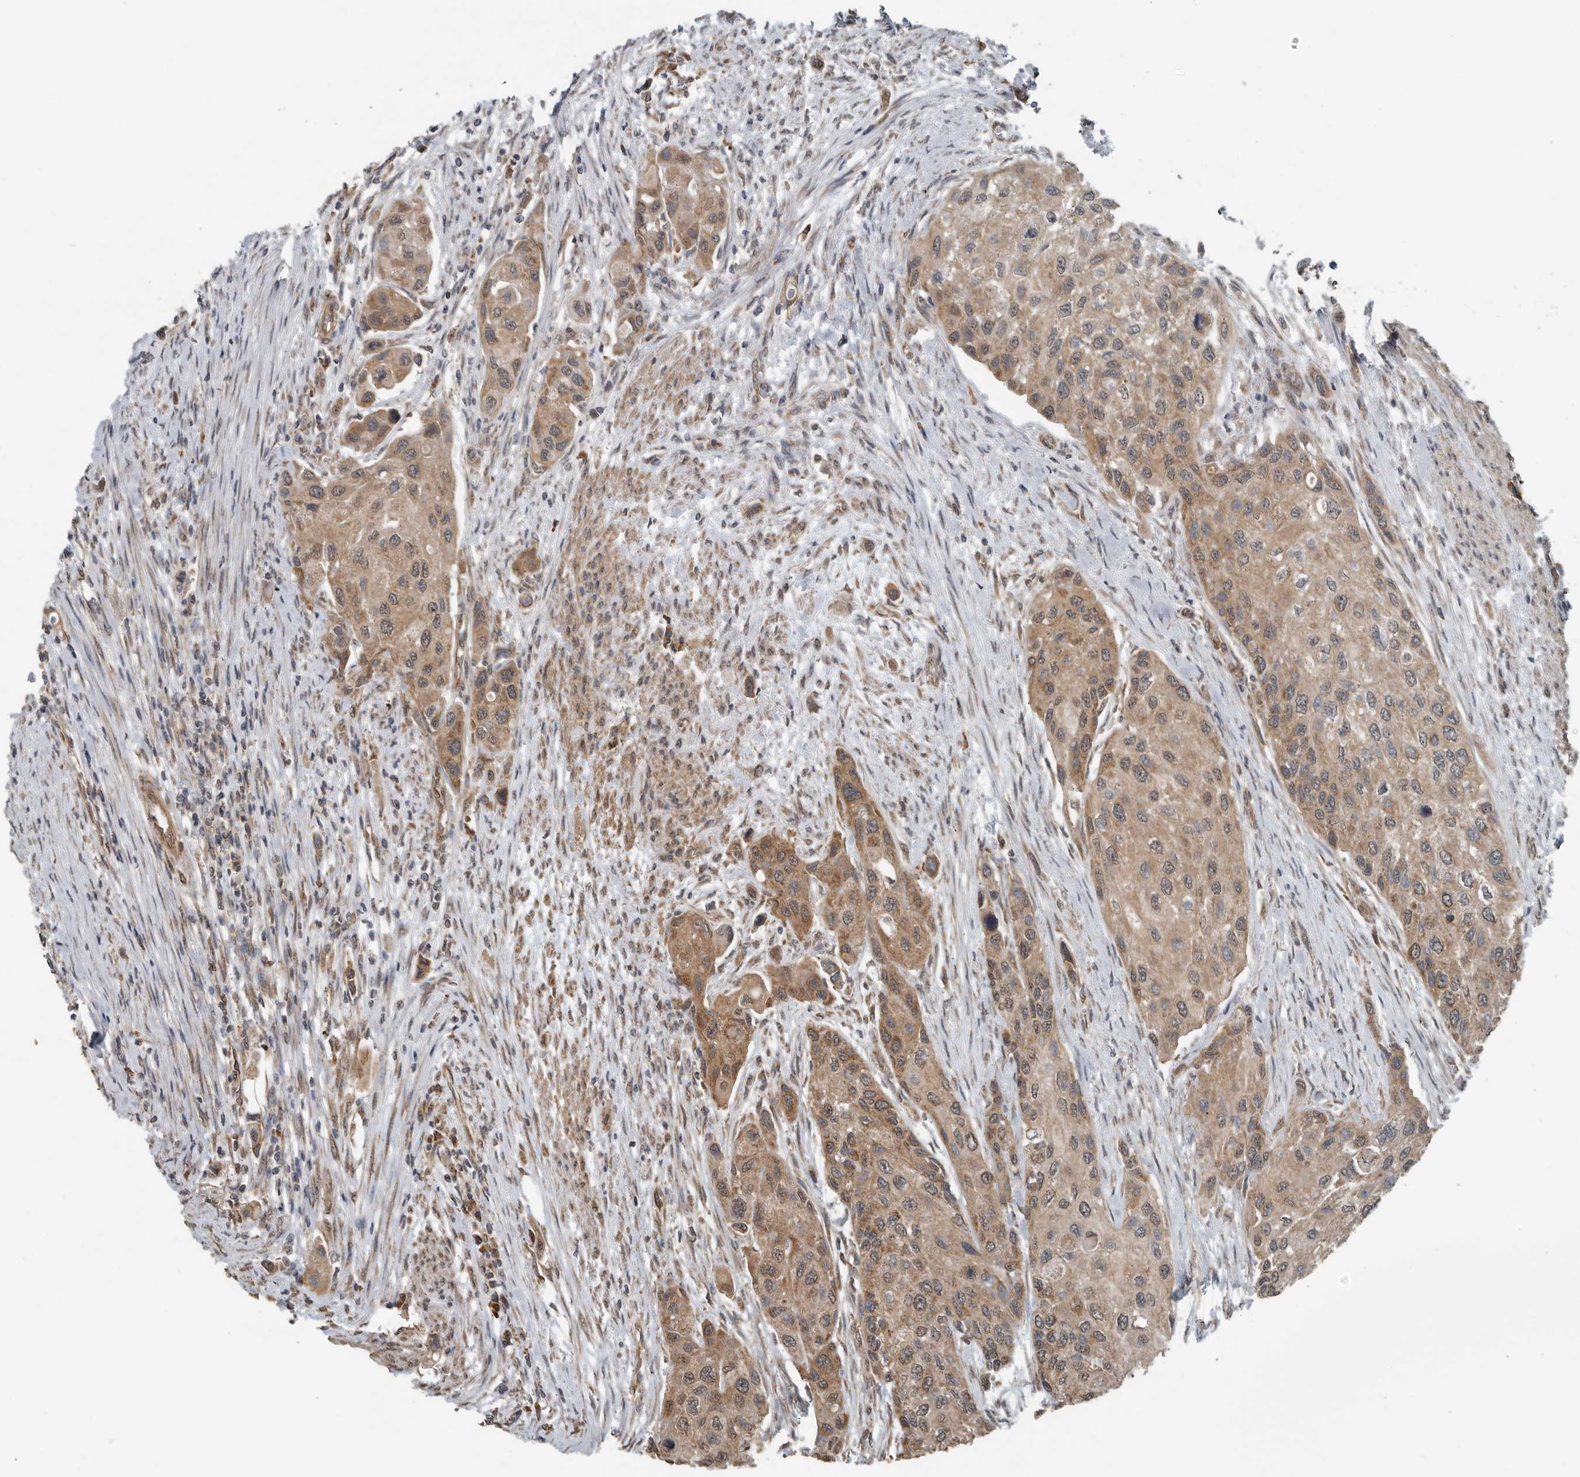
{"staining": {"intensity": "moderate", "quantity": ">75%", "location": "cytoplasmic/membranous"}, "tissue": "urothelial cancer", "cell_type": "Tumor cells", "image_type": "cancer", "snomed": [{"axis": "morphology", "description": "Urothelial carcinoma, High grade"}, {"axis": "topography", "description": "Urinary bladder"}], "caption": "Protein analysis of urothelial cancer tissue displays moderate cytoplasmic/membranous expression in about >75% of tumor cells.", "gene": "AFAP1", "patient": {"sex": "female", "age": 56}}